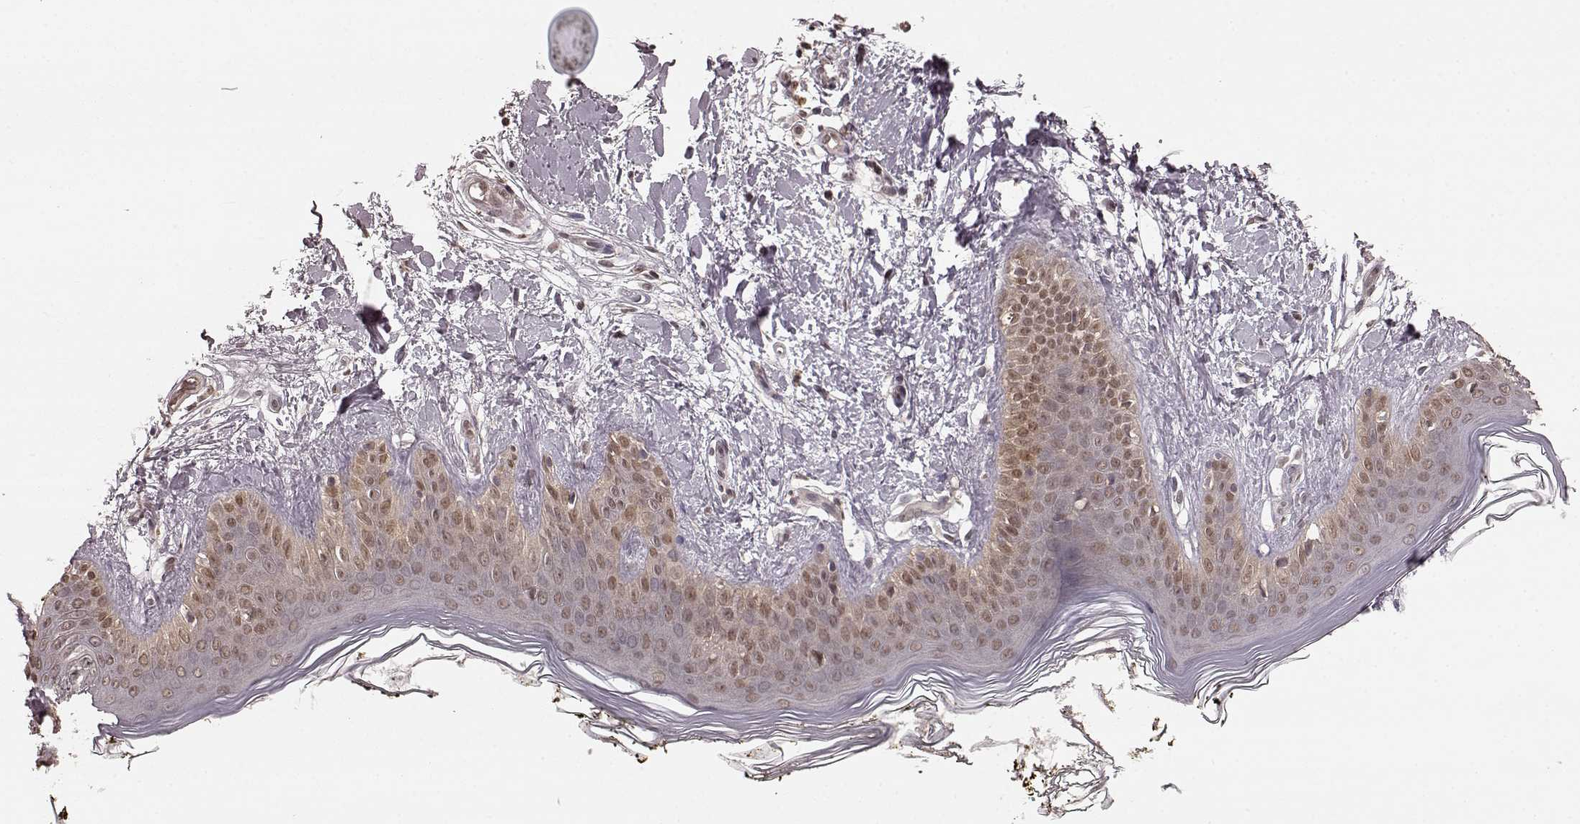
{"staining": {"intensity": "negative", "quantity": "none", "location": "none"}, "tissue": "skin", "cell_type": "Fibroblasts", "image_type": "normal", "snomed": [{"axis": "morphology", "description": "Normal tissue, NOS"}, {"axis": "topography", "description": "Skin"}], "caption": "High power microscopy histopathology image of an immunohistochemistry micrograph of benign skin, revealing no significant expression in fibroblasts. (DAB (3,3'-diaminobenzidine) IHC, high magnification).", "gene": "GSS", "patient": {"sex": "female", "age": 34}}